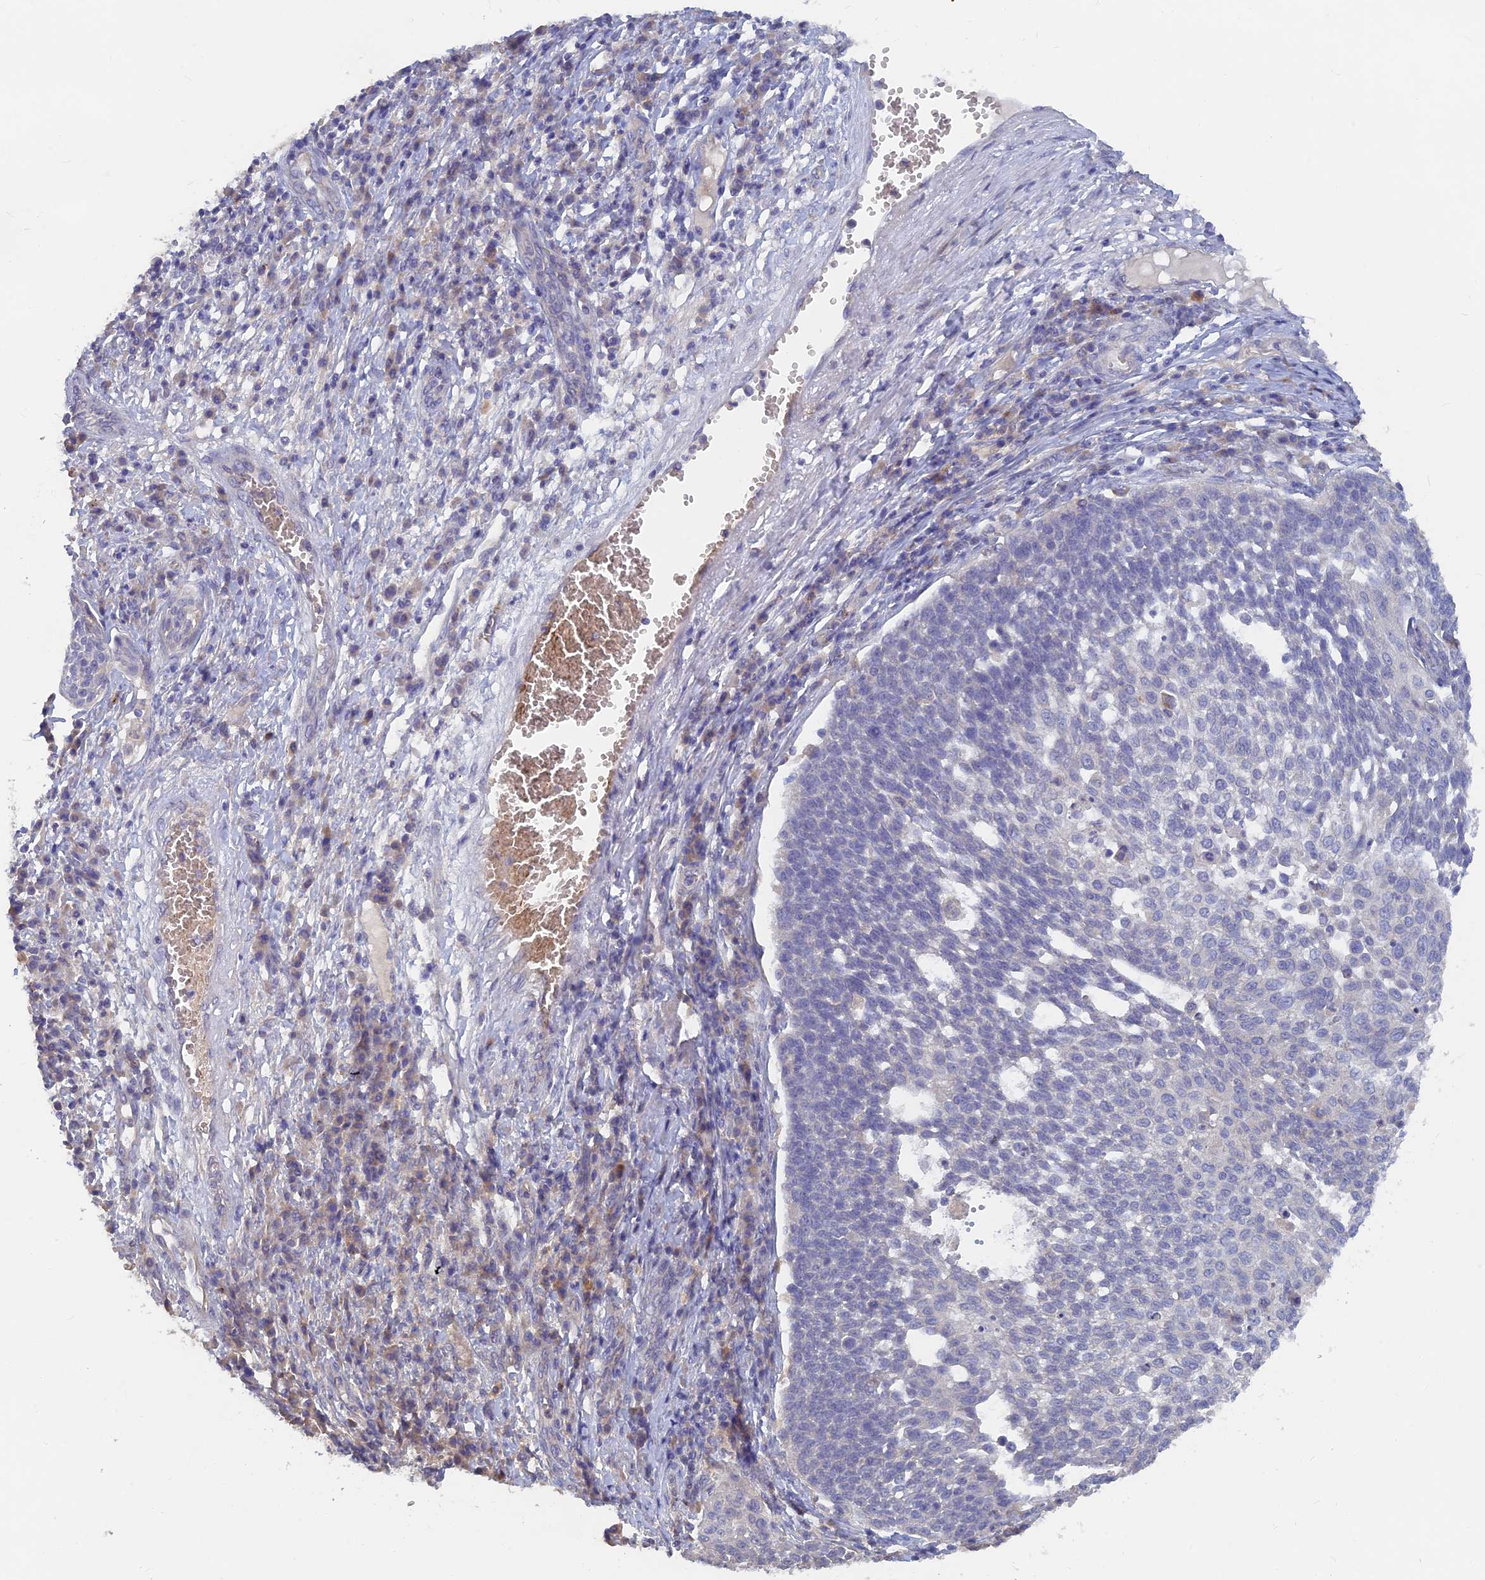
{"staining": {"intensity": "negative", "quantity": "none", "location": "none"}, "tissue": "cervical cancer", "cell_type": "Tumor cells", "image_type": "cancer", "snomed": [{"axis": "morphology", "description": "Squamous cell carcinoma, NOS"}, {"axis": "topography", "description": "Cervix"}], "caption": "Protein analysis of squamous cell carcinoma (cervical) displays no significant positivity in tumor cells.", "gene": "ARRDC1", "patient": {"sex": "female", "age": 34}}